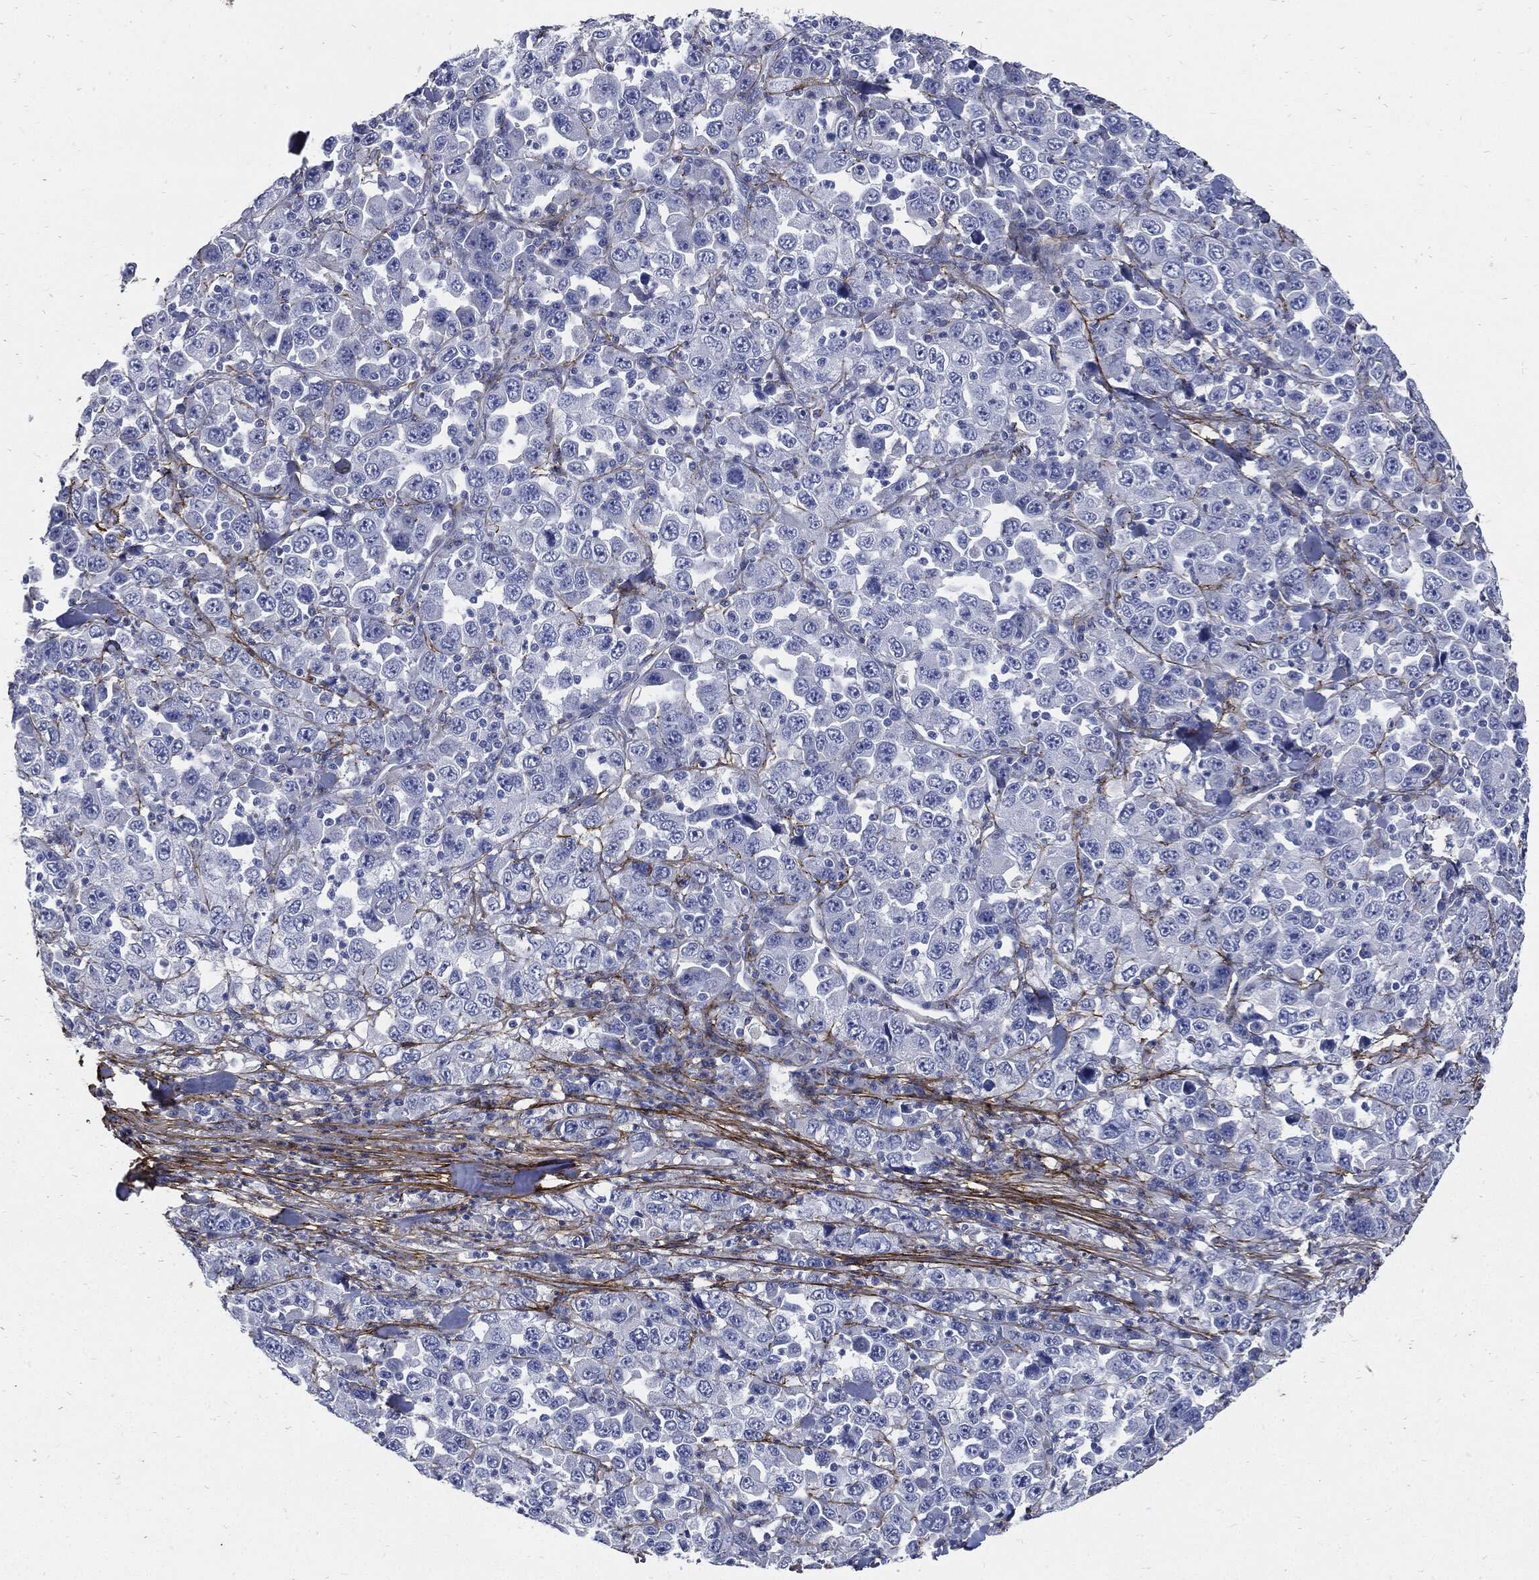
{"staining": {"intensity": "negative", "quantity": "none", "location": "none"}, "tissue": "stomach cancer", "cell_type": "Tumor cells", "image_type": "cancer", "snomed": [{"axis": "morphology", "description": "Normal tissue, NOS"}, {"axis": "morphology", "description": "Adenocarcinoma, NOS"}, {"axis": "topography", "description": "Stomach, upper"}, {"axis": "topography", "description": "Stomach"}], "caption": "The immunohistochemistry (IHC) histopathology image has no significant expression in tumor cells of stomach cancer tissue. (IHC, brightfield microscopy, high magnification).", "gene": "FBN1", "patient": {"sex": "male", "age": 59}}